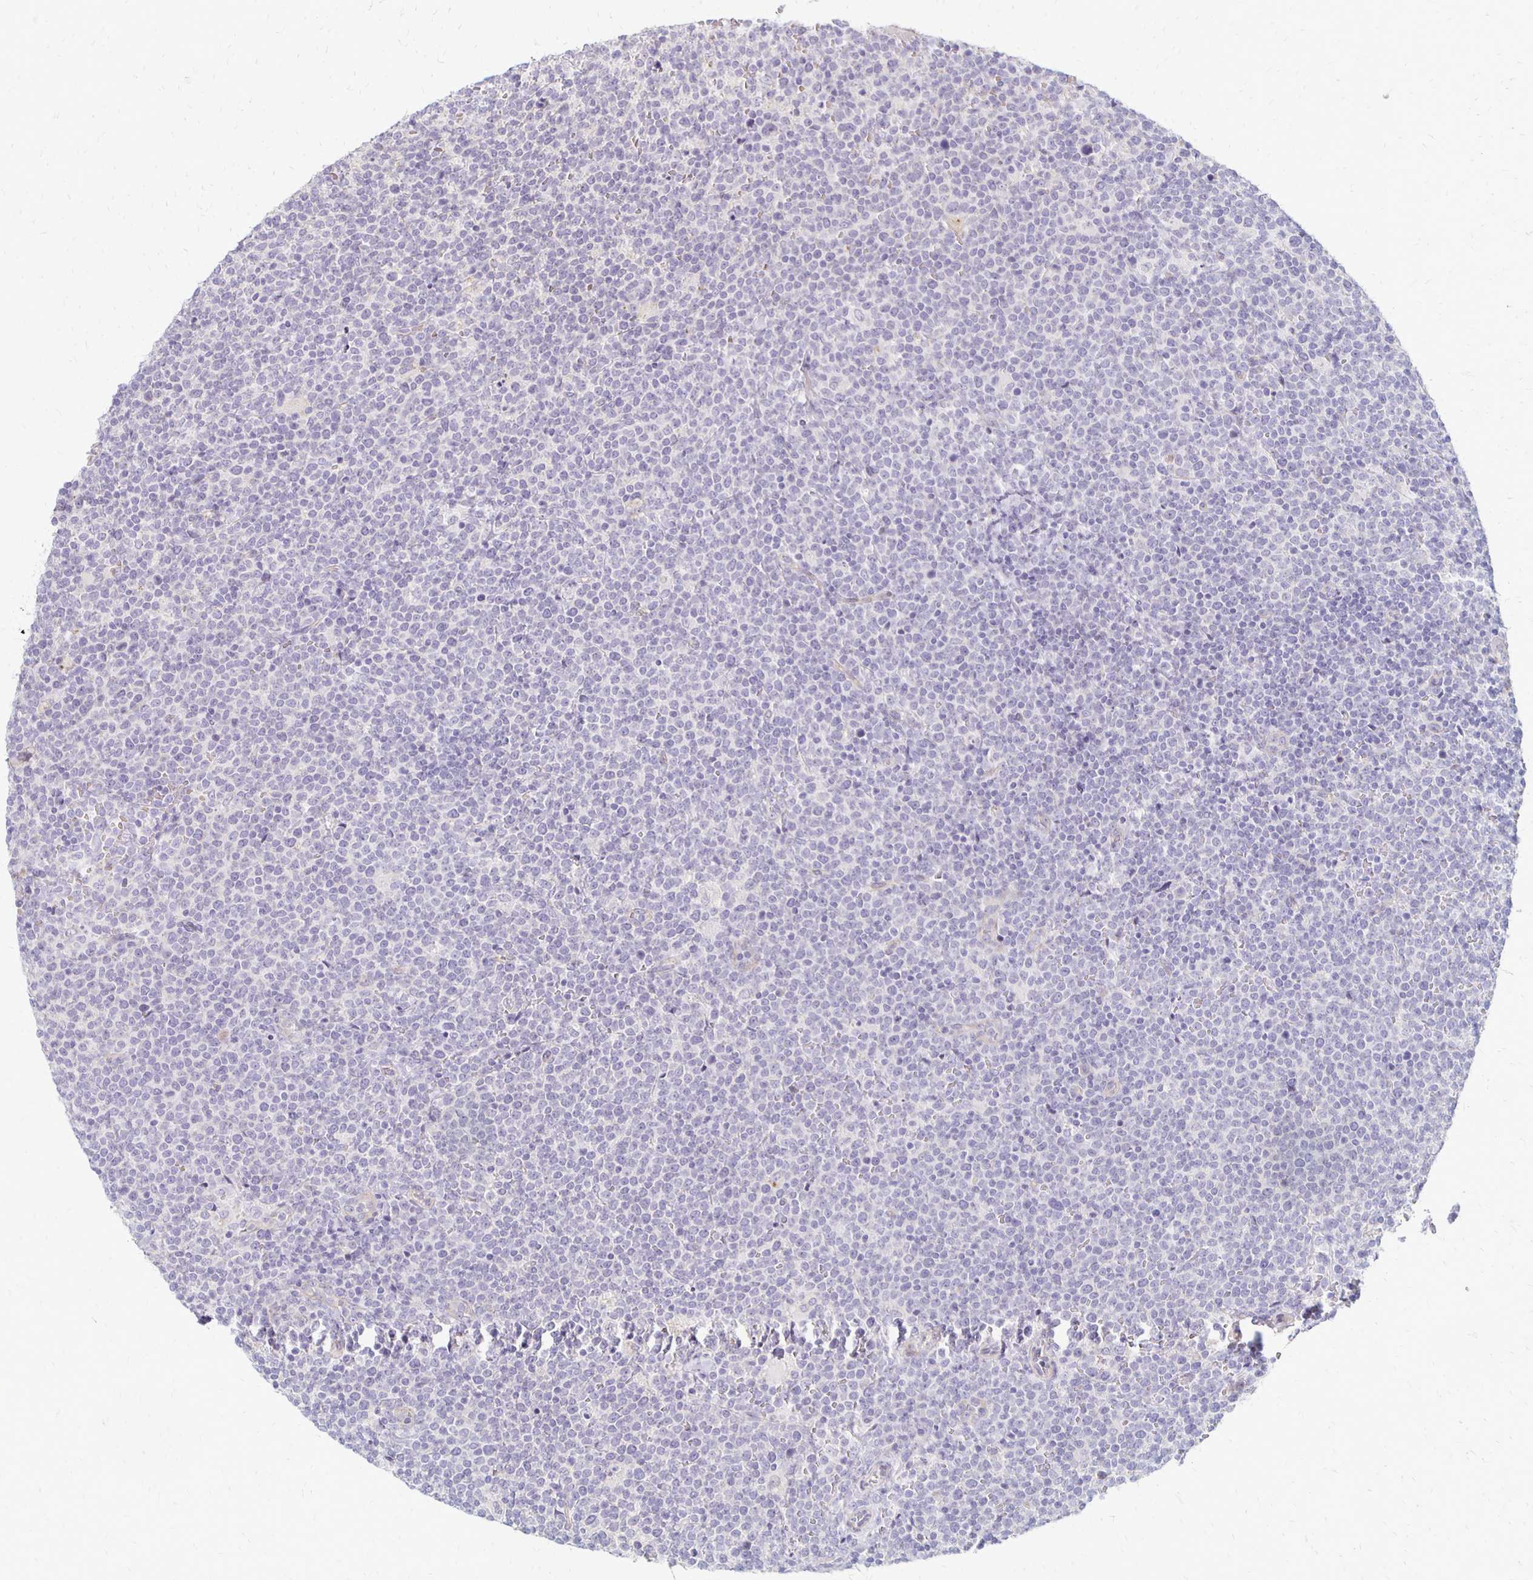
{"staining": {"intensity": "negative", "quantity": "none", "location": "none"}, "tissue": "lymphoma", "cell_type": "Tumor cells", "image_type": "cancer", "snomed": [{"axis": "morphology", "description": "Malignant lymphoma, non-Hodgkin's type, High grade"}, {"axis": "topography", "description": "Lymph node"}], "caption": "This is a photomicrograph of immunohistochemistry staining of high-grade malignant lymphoma, non-Hodgkin's type, which shows no expression in tumor cells.", "gene": "KATNBL1", "patient": {"sex": "male", "age": 61}}